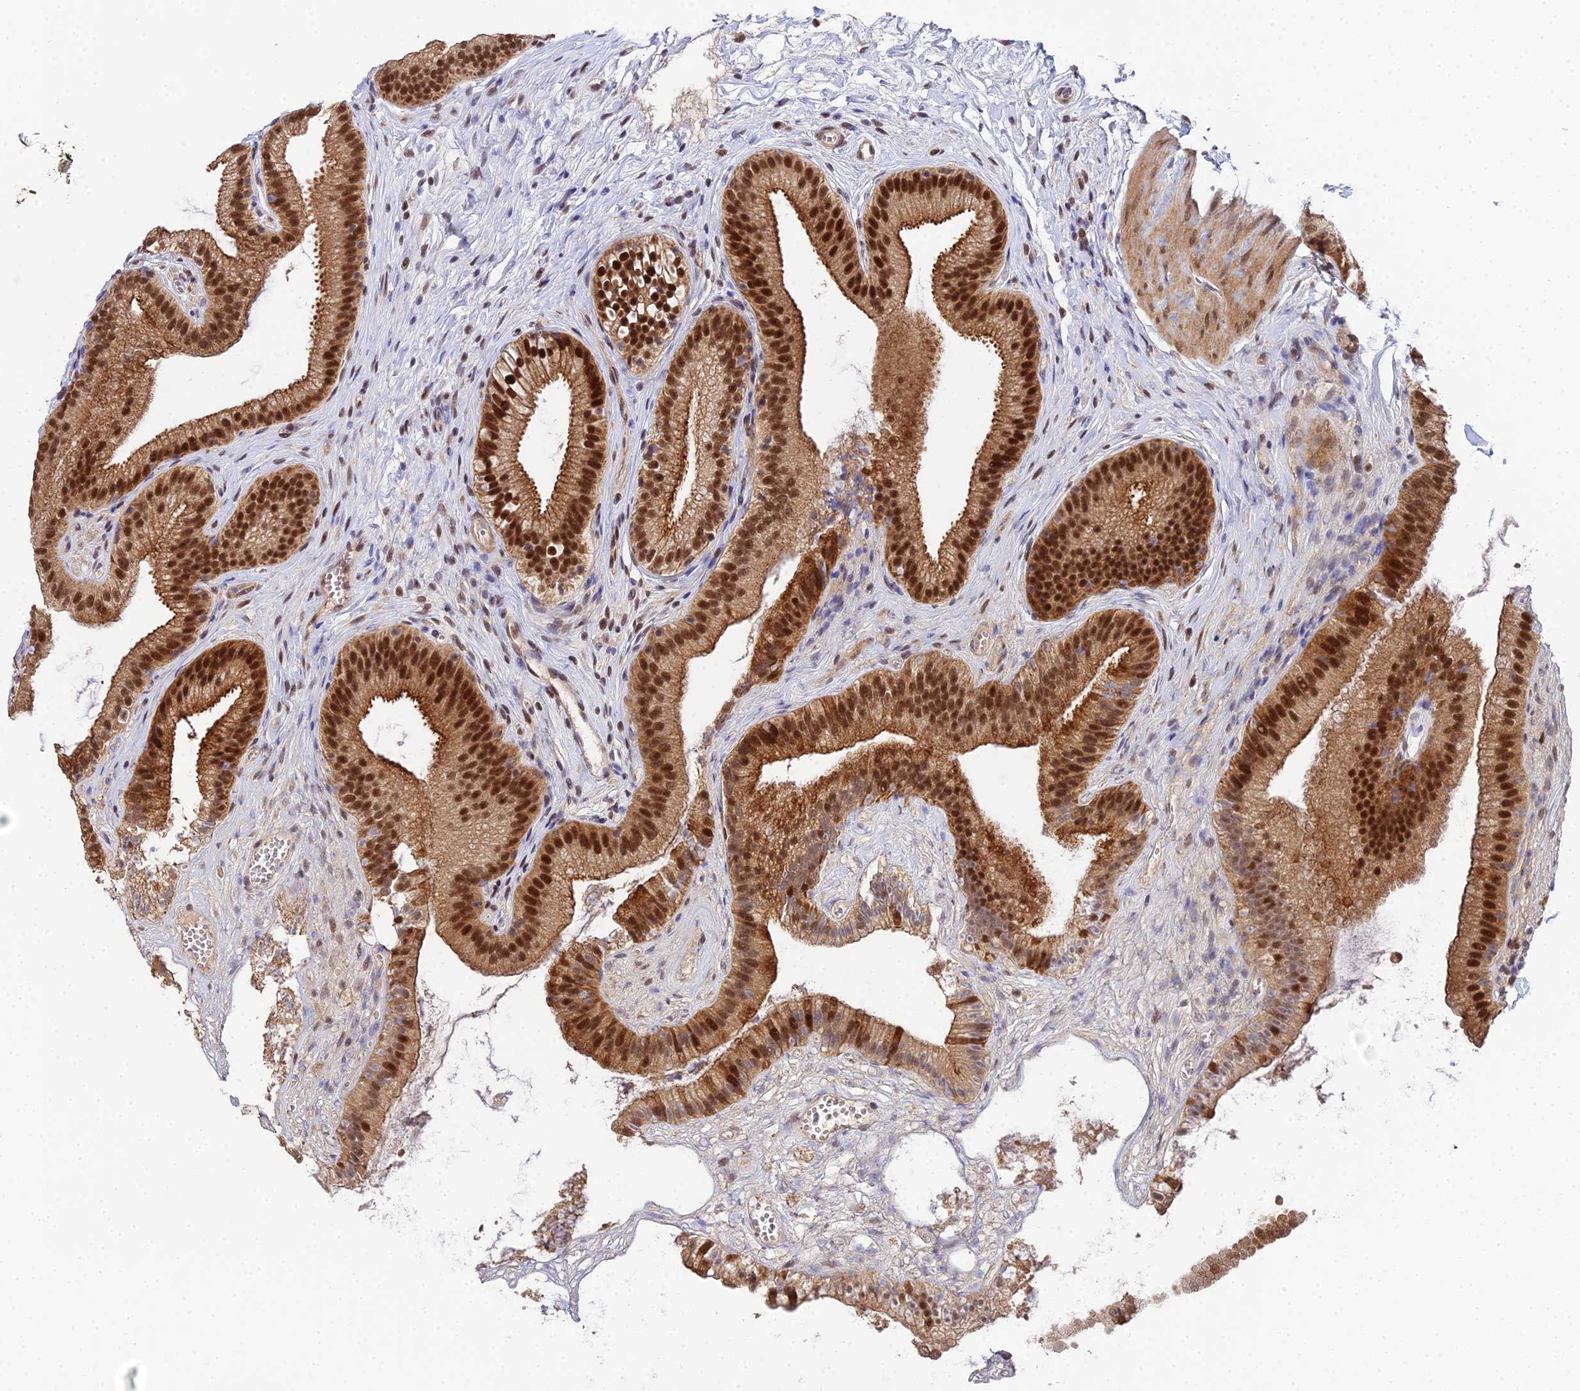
{"staining": {"intensity": "strong", "quantity": ">75%", "location": "cytoplasmic/membranous,nuclear"}, "tissue": "gallbladder", "cell_type": "Glandular cells", "image_type": "normal", "snomed": [{"axis": "morphology", "description": "Normal tissue, NOS"}, {"axis": "topography", "description": "Gallbladder"}], "caption": "IHC image of benign human gallbladder stained for a protein (brown), which reveals high levels of strong cytoplasmic/membranous,nuclear staining in about >75% of glandular cells.", "gene": "BIVM", "patient": {"sex": "female", "age": 54}}